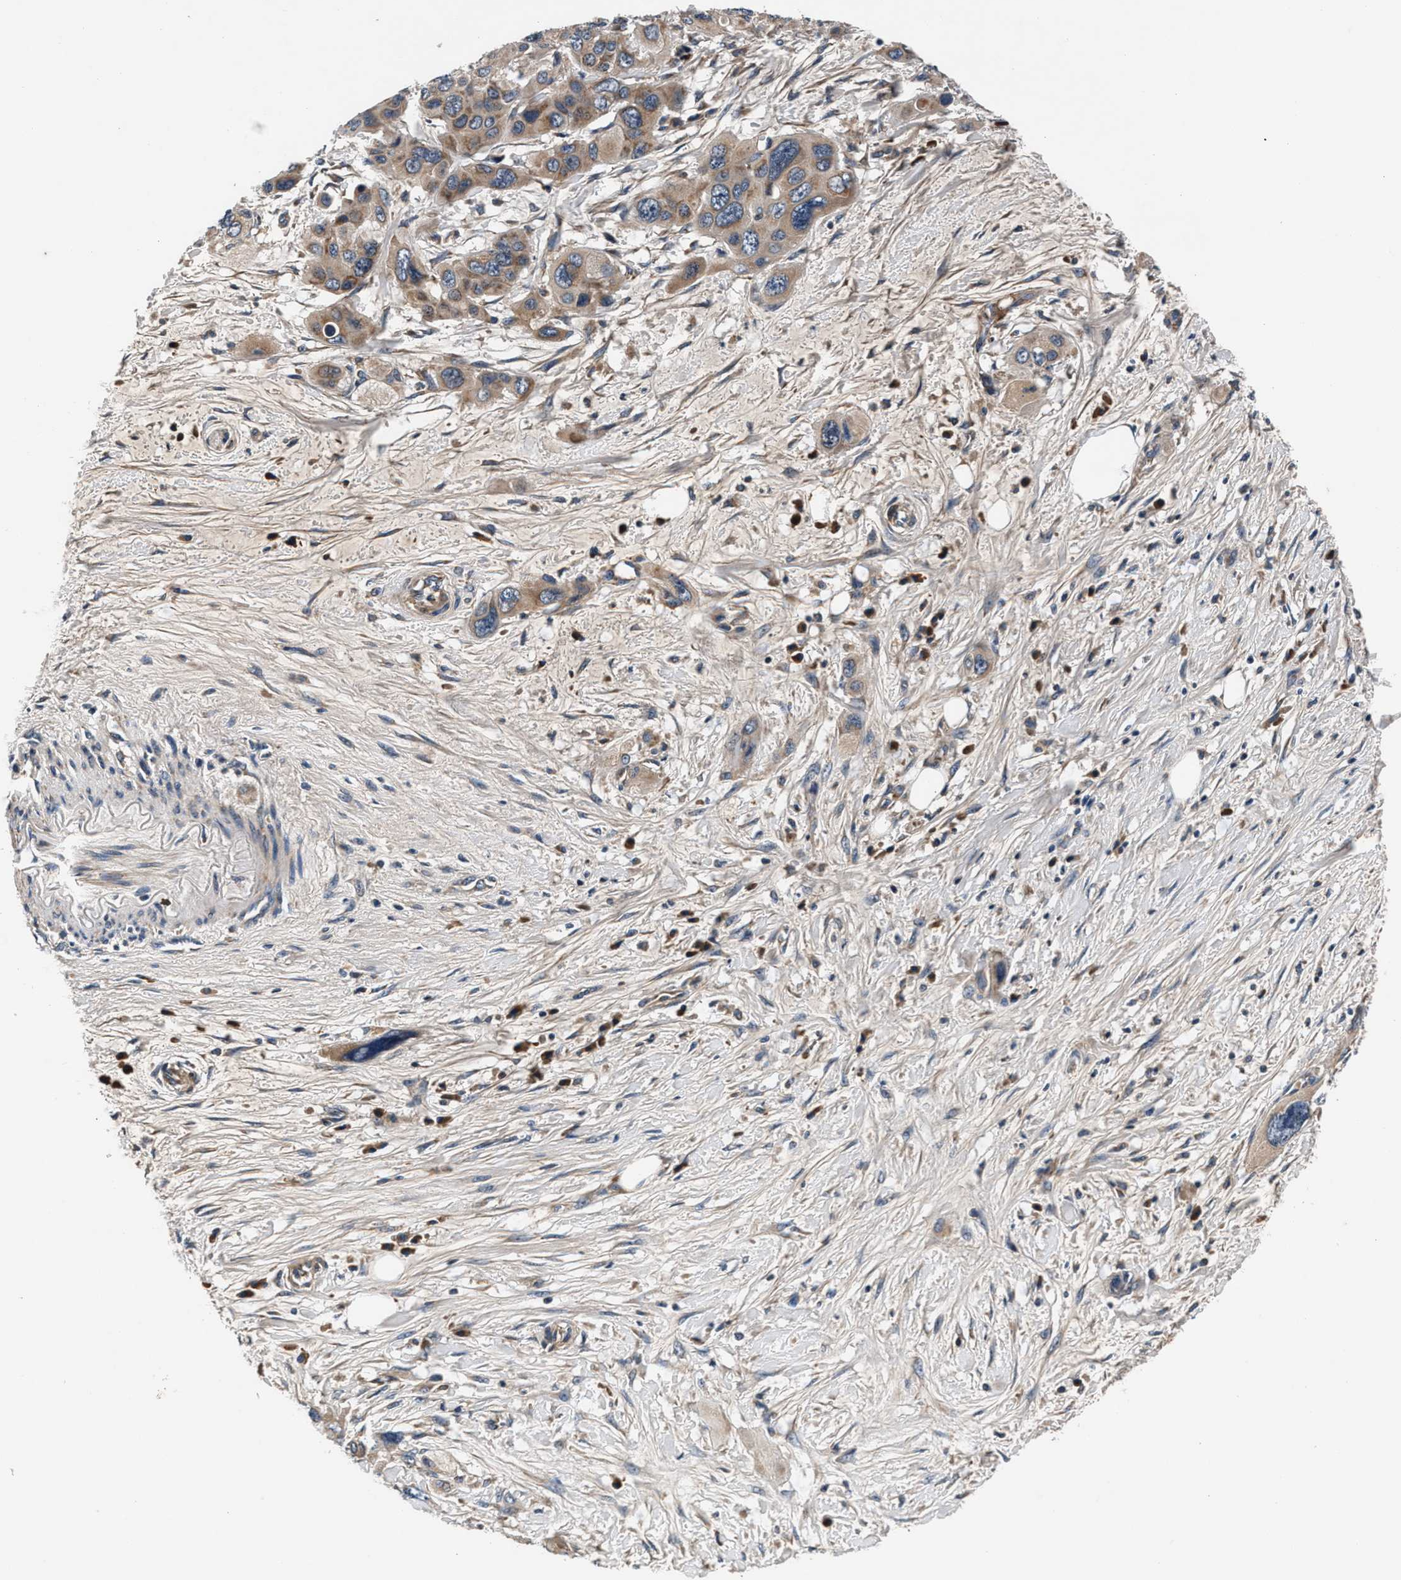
{"staining": {"intensity": "moderate", "quantity": ">75%", "location": "cytoplasmic/membranous"}, "tissue": "pancreatic cancer", "cell_type": "Tumor cells", "image_type": "cancer", "snomed": [{"axis": "morphology", "description": "Adenocarcinoma, NOS"}, {"axis": "topography", "description": "Pancreas"}], "caption": "Brown immunohistochemical staining in pancreatic cancer reveals moderate cytoplasmic/membranous positivity in about >75% of tumor cells.", "gene": "IMMT", "patient": {"sex": "male", "age": 73}}